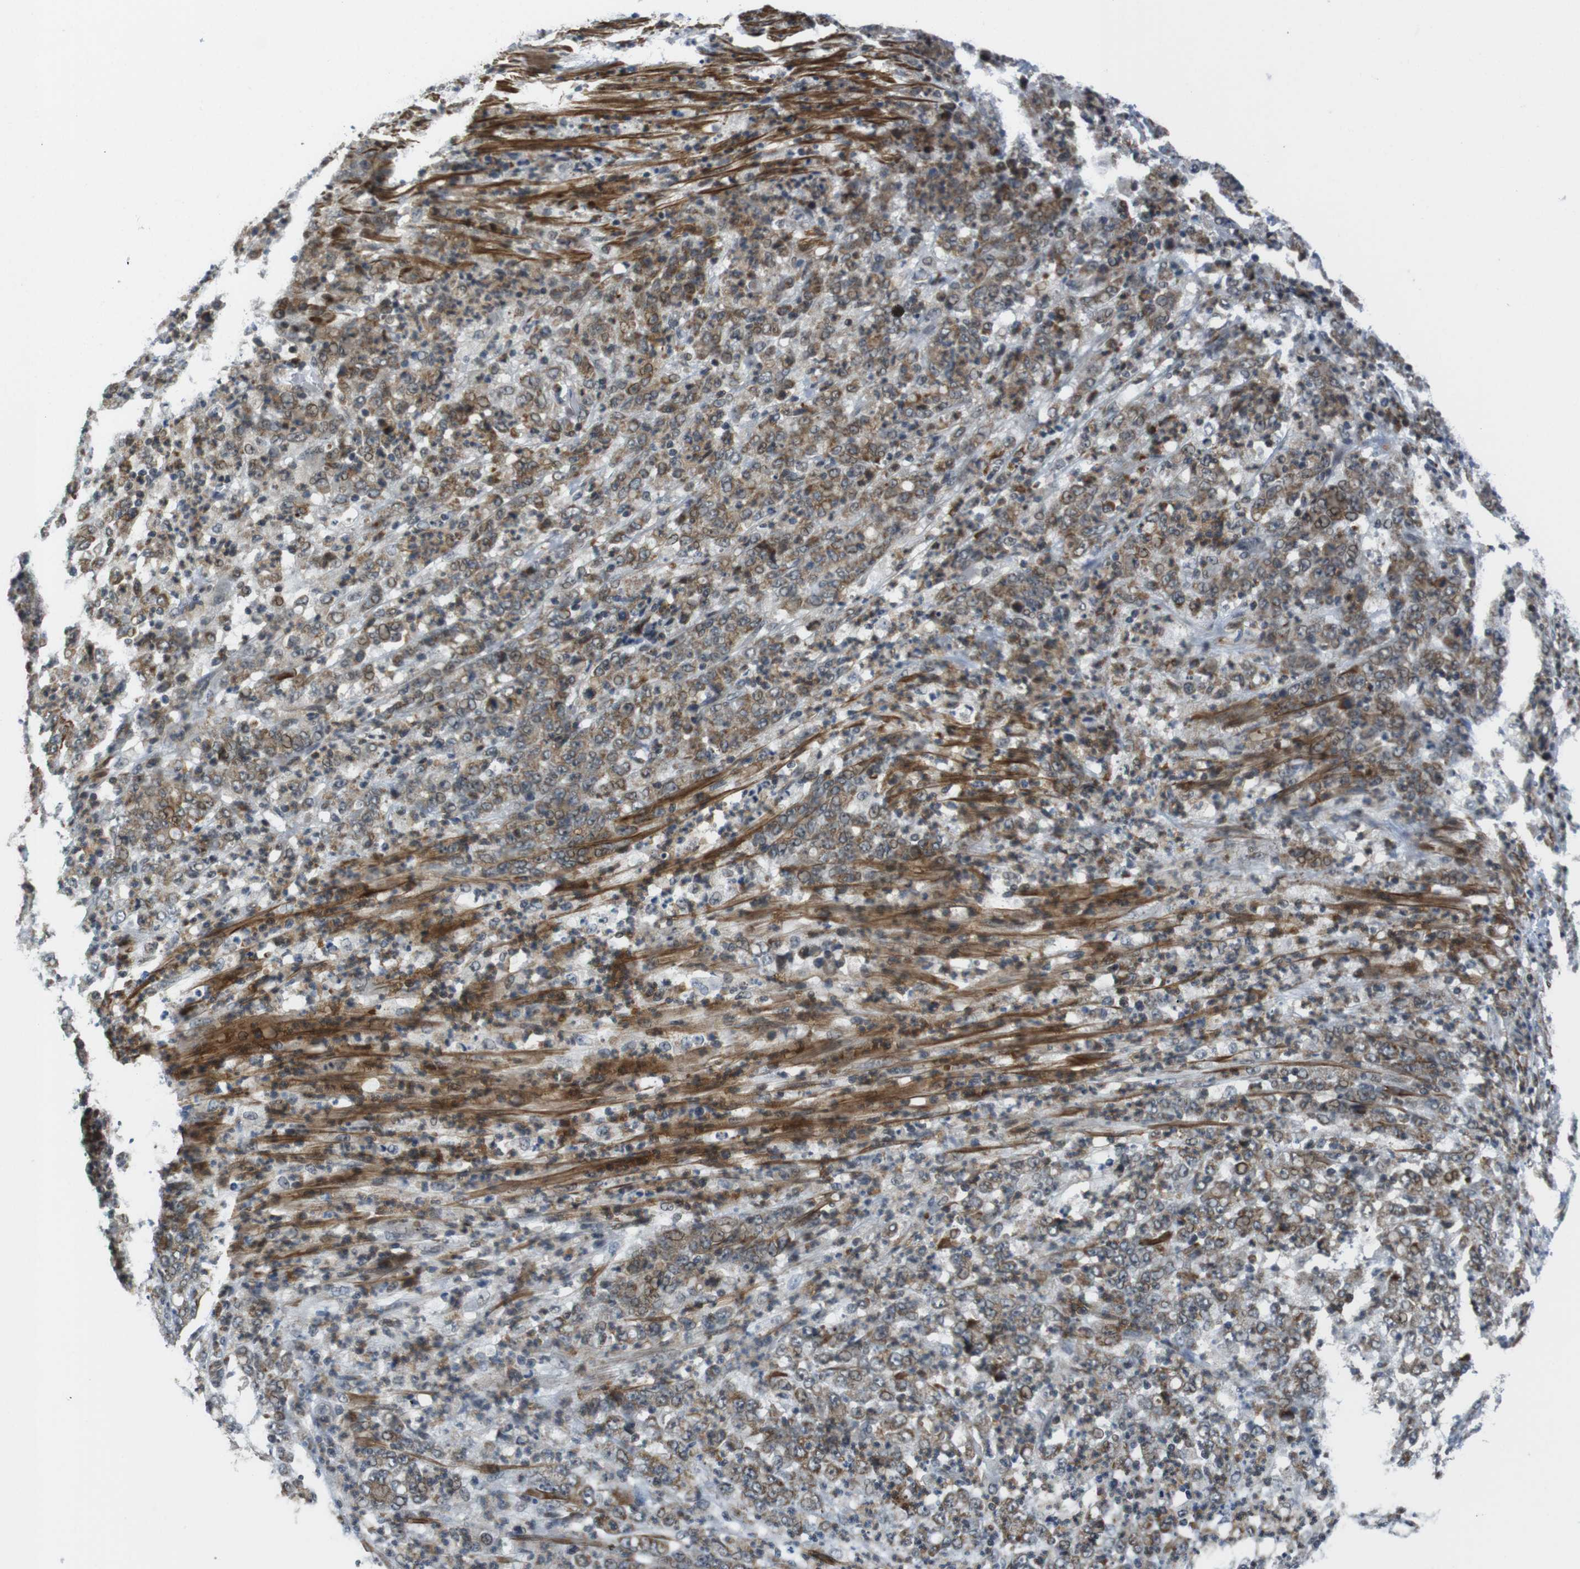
{"staining": {"intensity": "moderate", "quantity": "25%-75%", "location": "cytoplasmic/membranous"}, "tissue": "stomach cancer", "cell_type": "Tumor cells", "image_type": "cancer", "snomed": [{"axis": "morphology", "description": "Adenocarcinoma, NOS"}, {"axis": "topography", "description": "Stomach, lower"}], "caption": "Moderate cytoplasmic/membranous positivity for a protein is identified in approximately 25%-75% of tumor cells of stomach cancer (adenocarcinoma) using immunohistochemistry (IHC).", "gene": "USP7", "patient": {"sex": "female", "age": 71}}